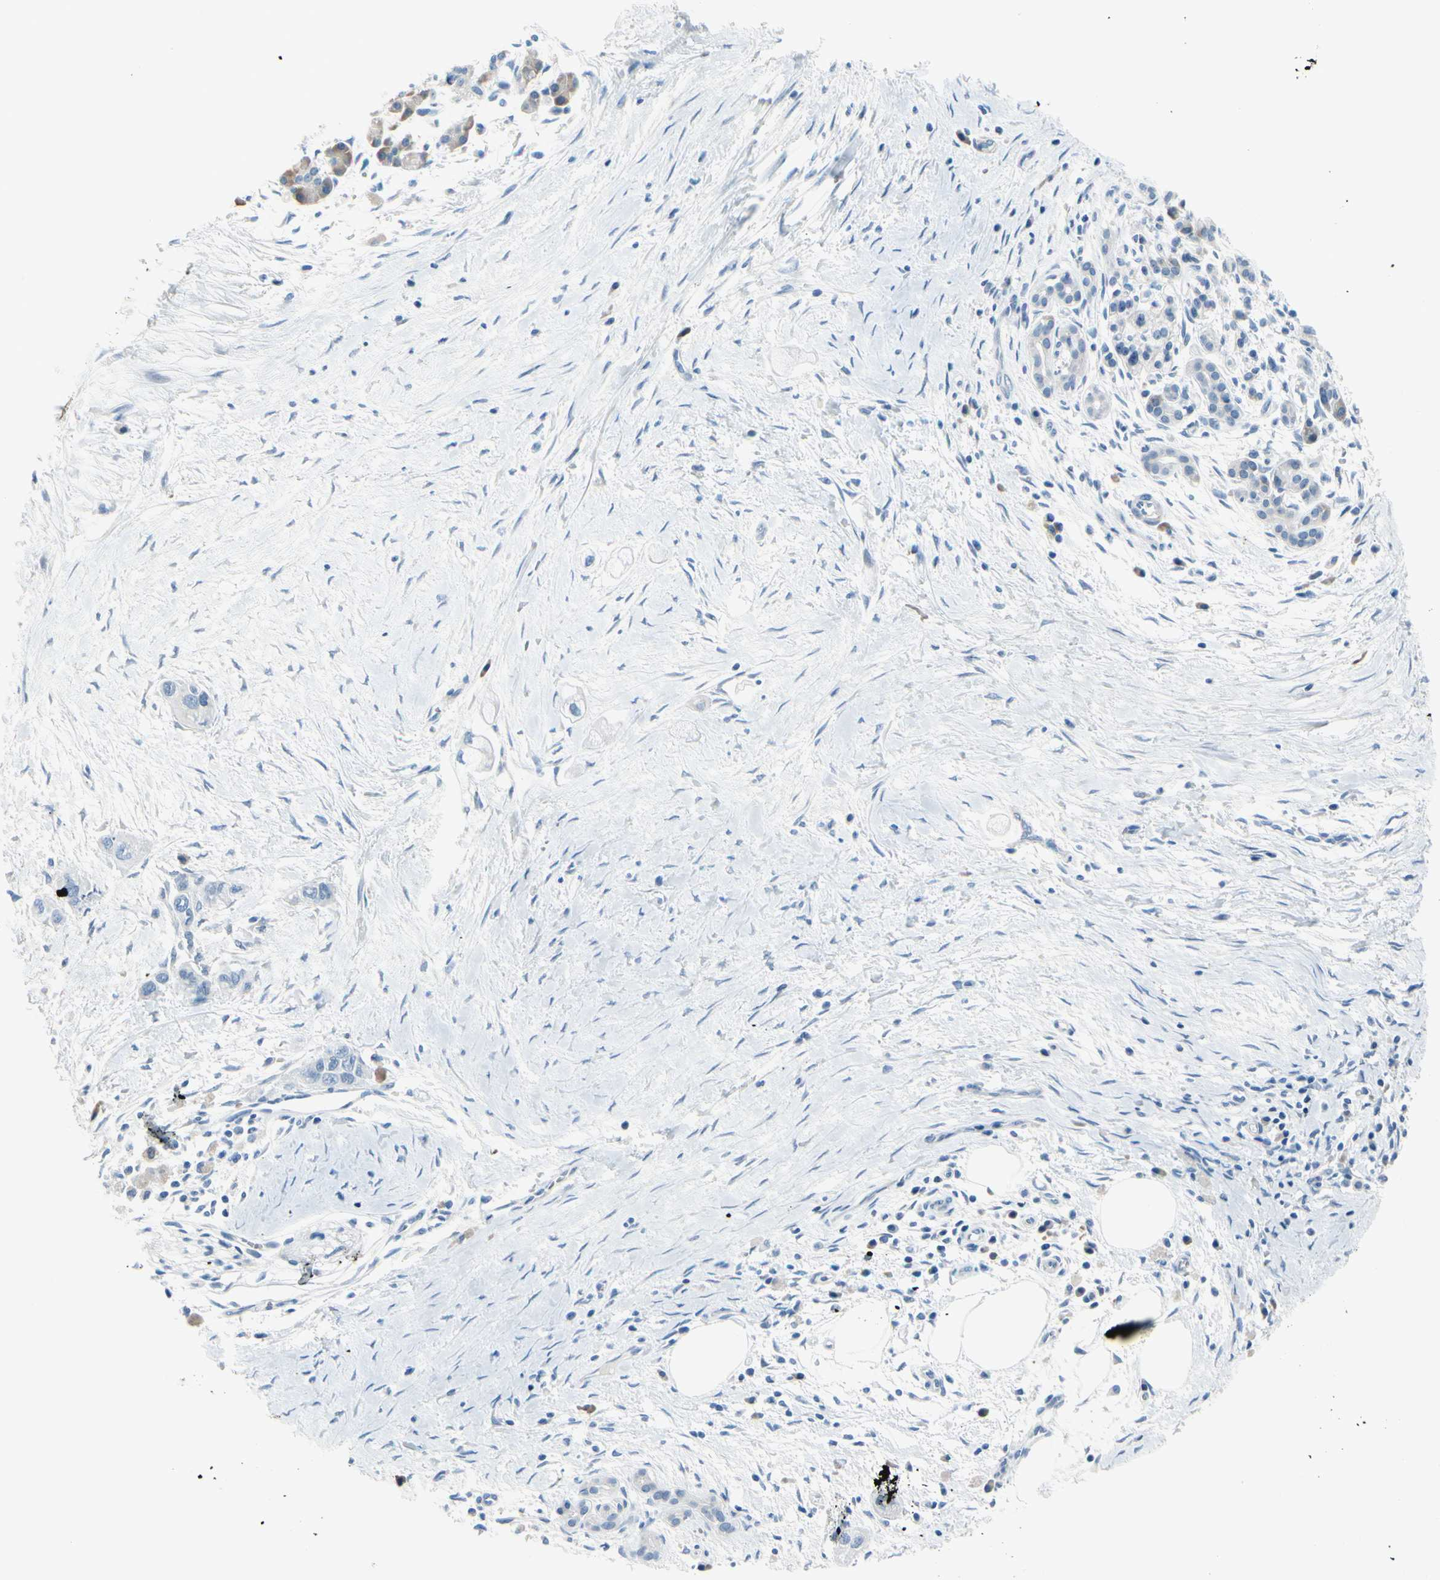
{"staining": {"intensity": "negative", "quantity": "none", "location": "none"}, "tissue": "pancreatic cancer", "cell_type": "Tumor cells", "image_type": "cancer", "snomed": [{"axis": "morphology", "description": "Adenocarcinoma, NOS"}, {"axis": "topography", "description": "Pancreas"}], "caption": "Immunohistochemistry (IHC) image of neoplastic tissue: pancreatic cancer stained with DAB demonstrates no significant protein expression in tumor cells.", "gene": "FCER2", "patient": {"sex": "male", "age": 74}}